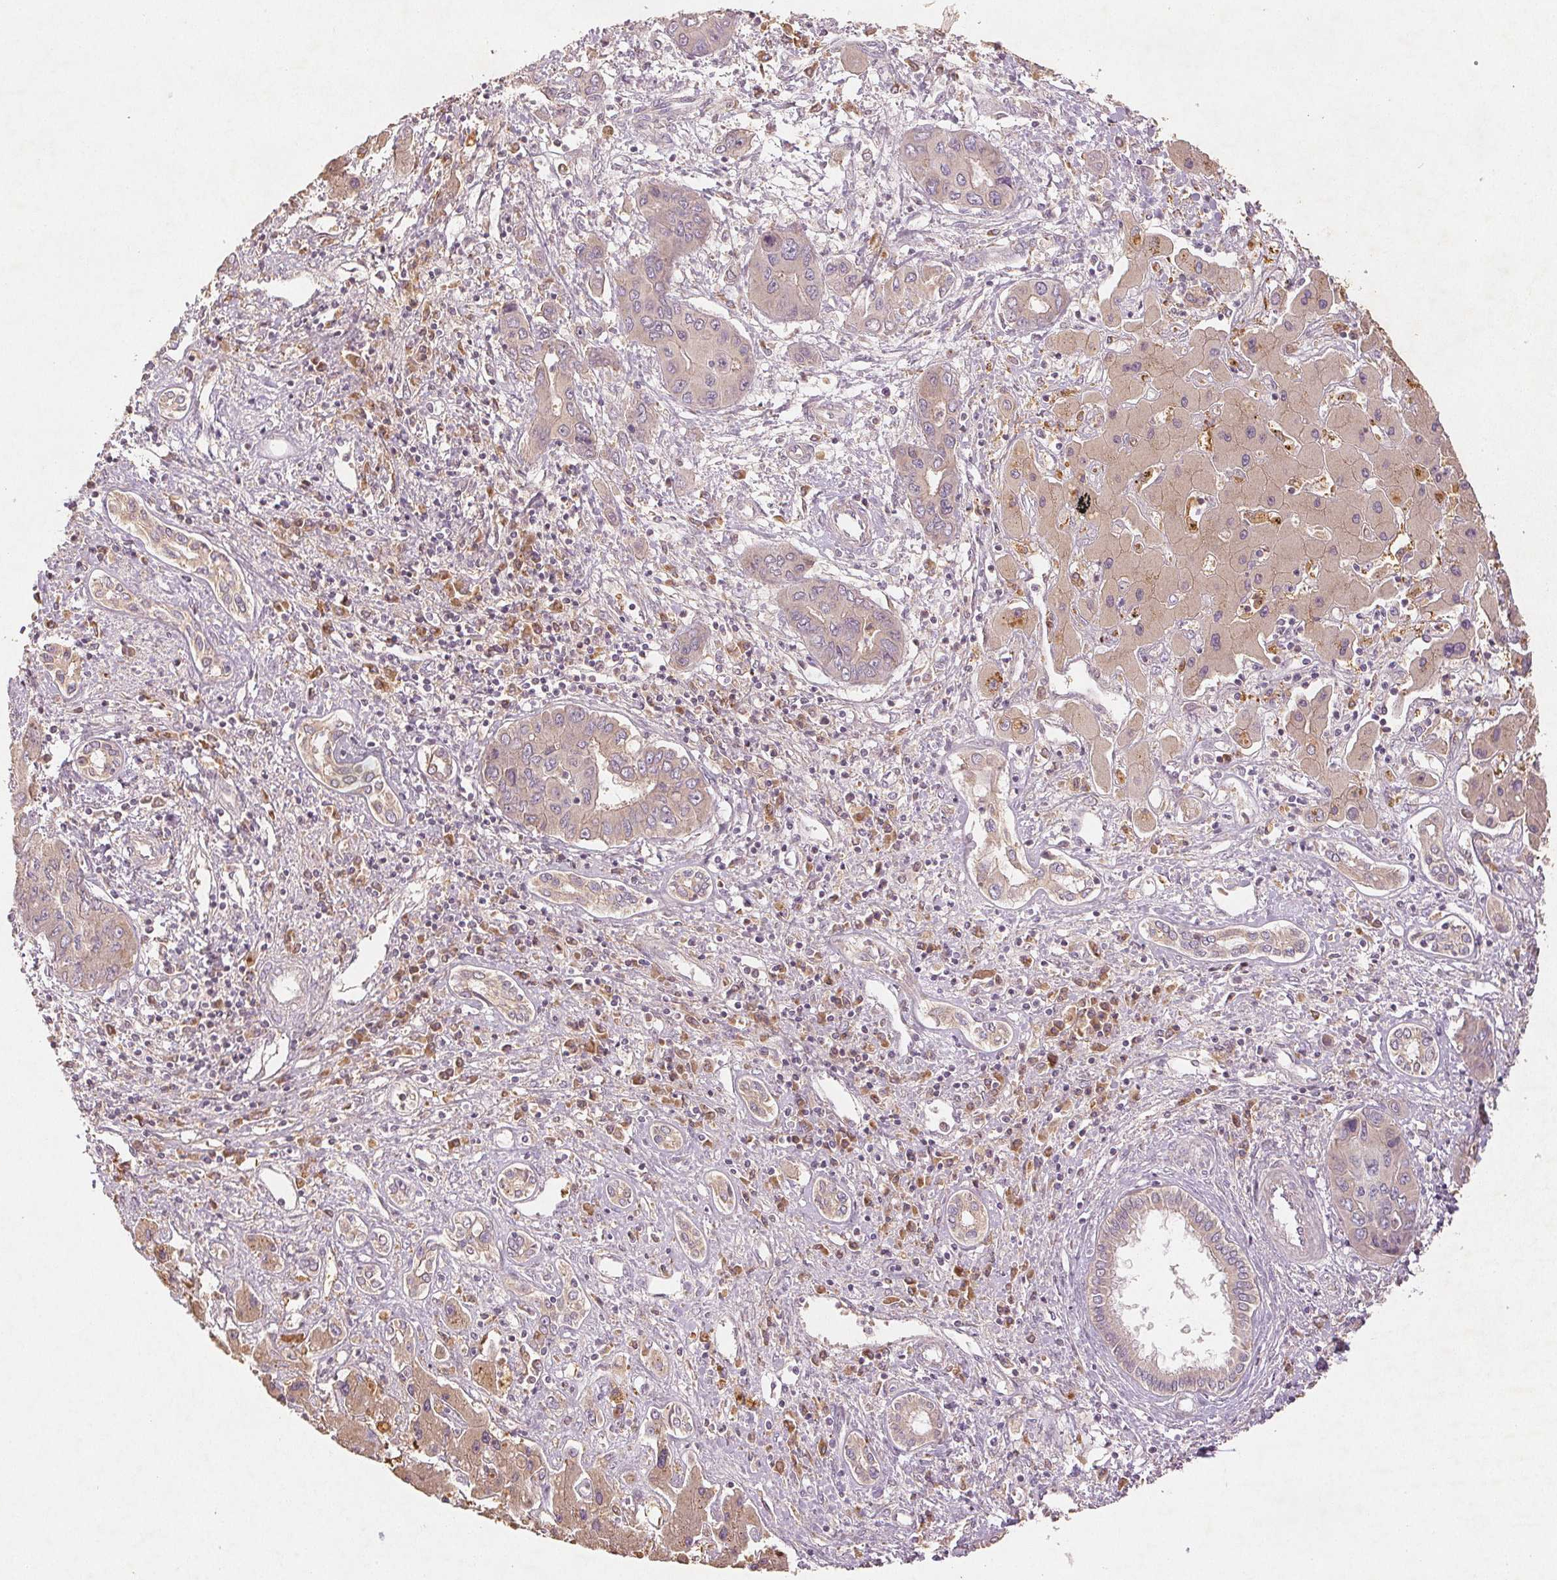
{"staining": {"intensity": "negative", "quantity": "none", "location": "none"}, "tissue": "liver cancer", "cell_type": "Tumor cells", "image_type": "cancer", "snomed": [{"axis": "morphology", "description": "Cholangiocarcinoma"}, {"axis": "topography", "description": "Liver"}], "caption": "Immunohistochemistry histopathology image of neoplastic tissue: human liver cancer (cholangiocarcinoma) stained with DAB exhibits no significant protein positivity in tumor cells.", "gene": "YIF1B", "patient": {"sex": "male", "age": 67}}